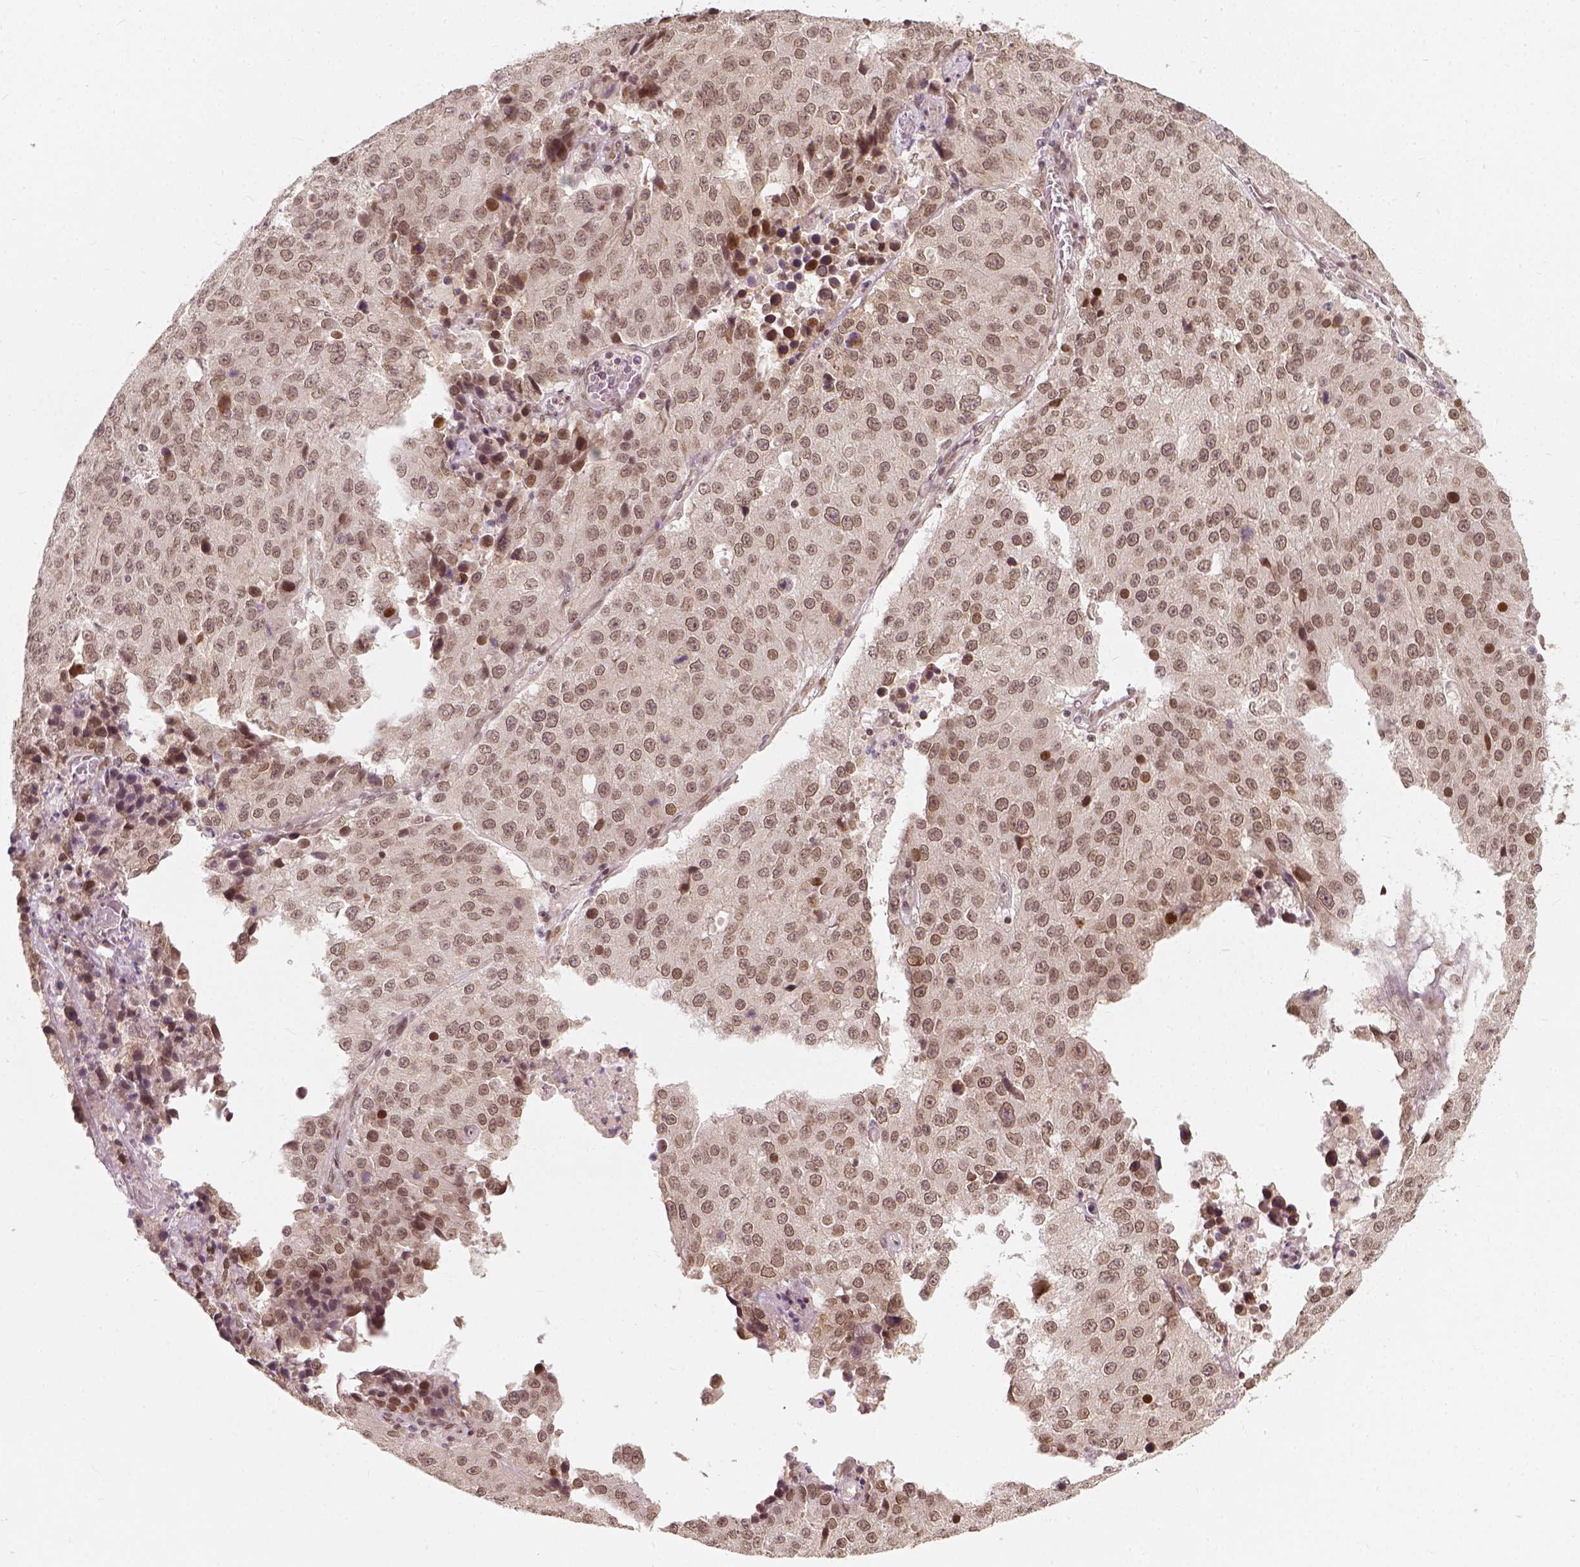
{"staining": {"intensity": "weak", "quantity": "<25%", "location": "nuclear"}, "tissue": "stomach cancer", "cell_type": "Tumor cells", "image_type": "cancer", "snomed": [{"axis": "morphology", "description": "Adenocarcinoma, NOS"}, {"axis": "topography", "description": "Stomach"}], "caption": "An immunohistochemistry histopathology image of stomach cancer is shown. There is no staining in tumor cells of stomach cancer.", "gene": "ZMAT3", "patient": {"sex": "male", "age": 71}}